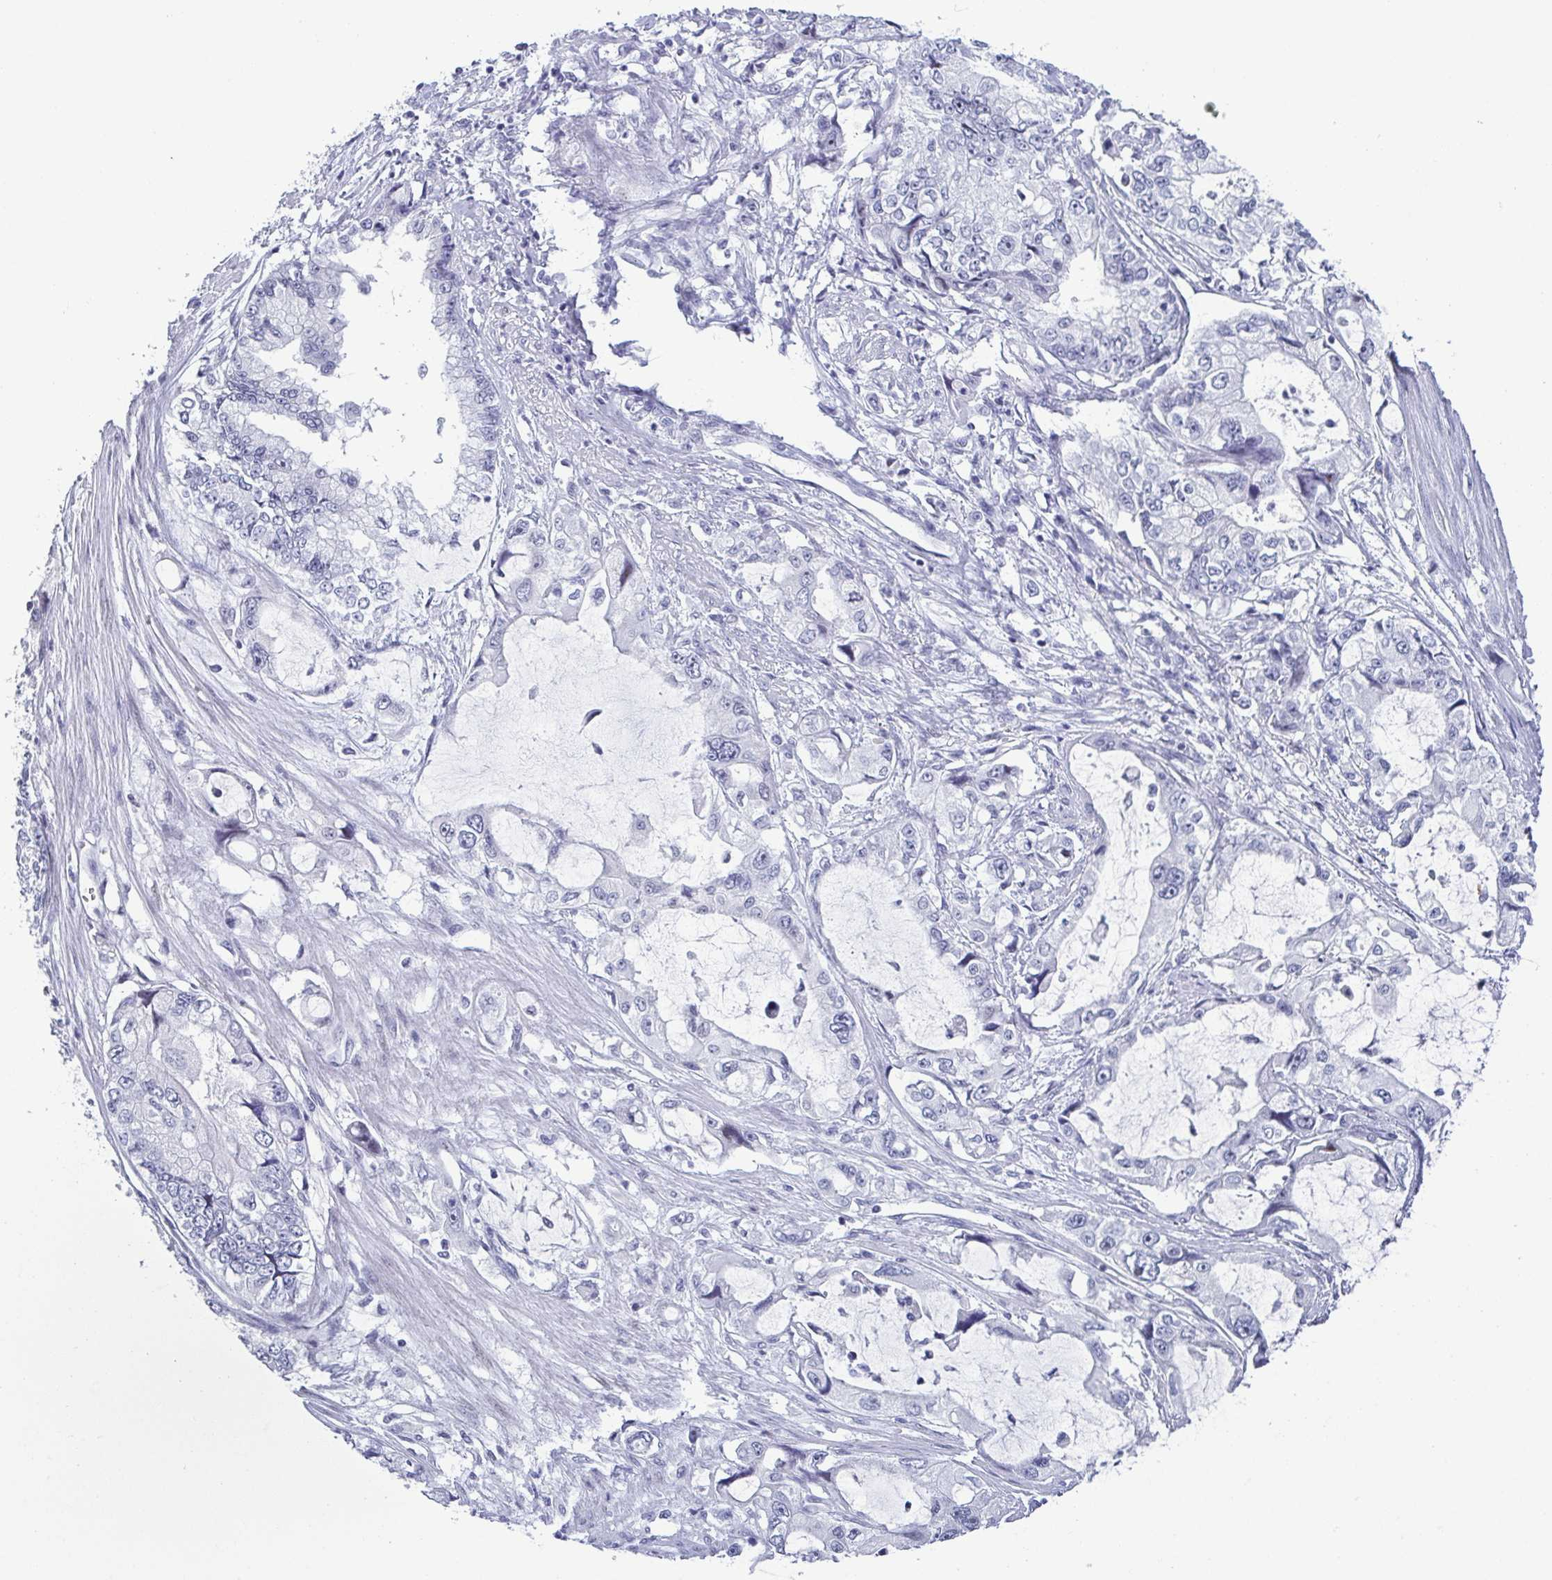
{"staining": {"intensity": "negative", "quantity": "none", "location": "none"}, "tissue": "stomach cancer", "cell_type": "Tumor cells", "image_type": "cancer", "snomed": [{"axis": "morphology", "description": "Adenocarcinoma, NOS"}, {"axis": "topography", "description": "Pancreas"}, {"axis": "topography", "description": "Stomach, upper"}, {"axis": "topography", "description": "Stomach"}], "caption": "Immunohistochemical staining of human adenocarcinoma (stomach) displays no significant positivity in tumor cells.", "gene": "BZW1", "patient": {"sex": "male", "age": 77}}